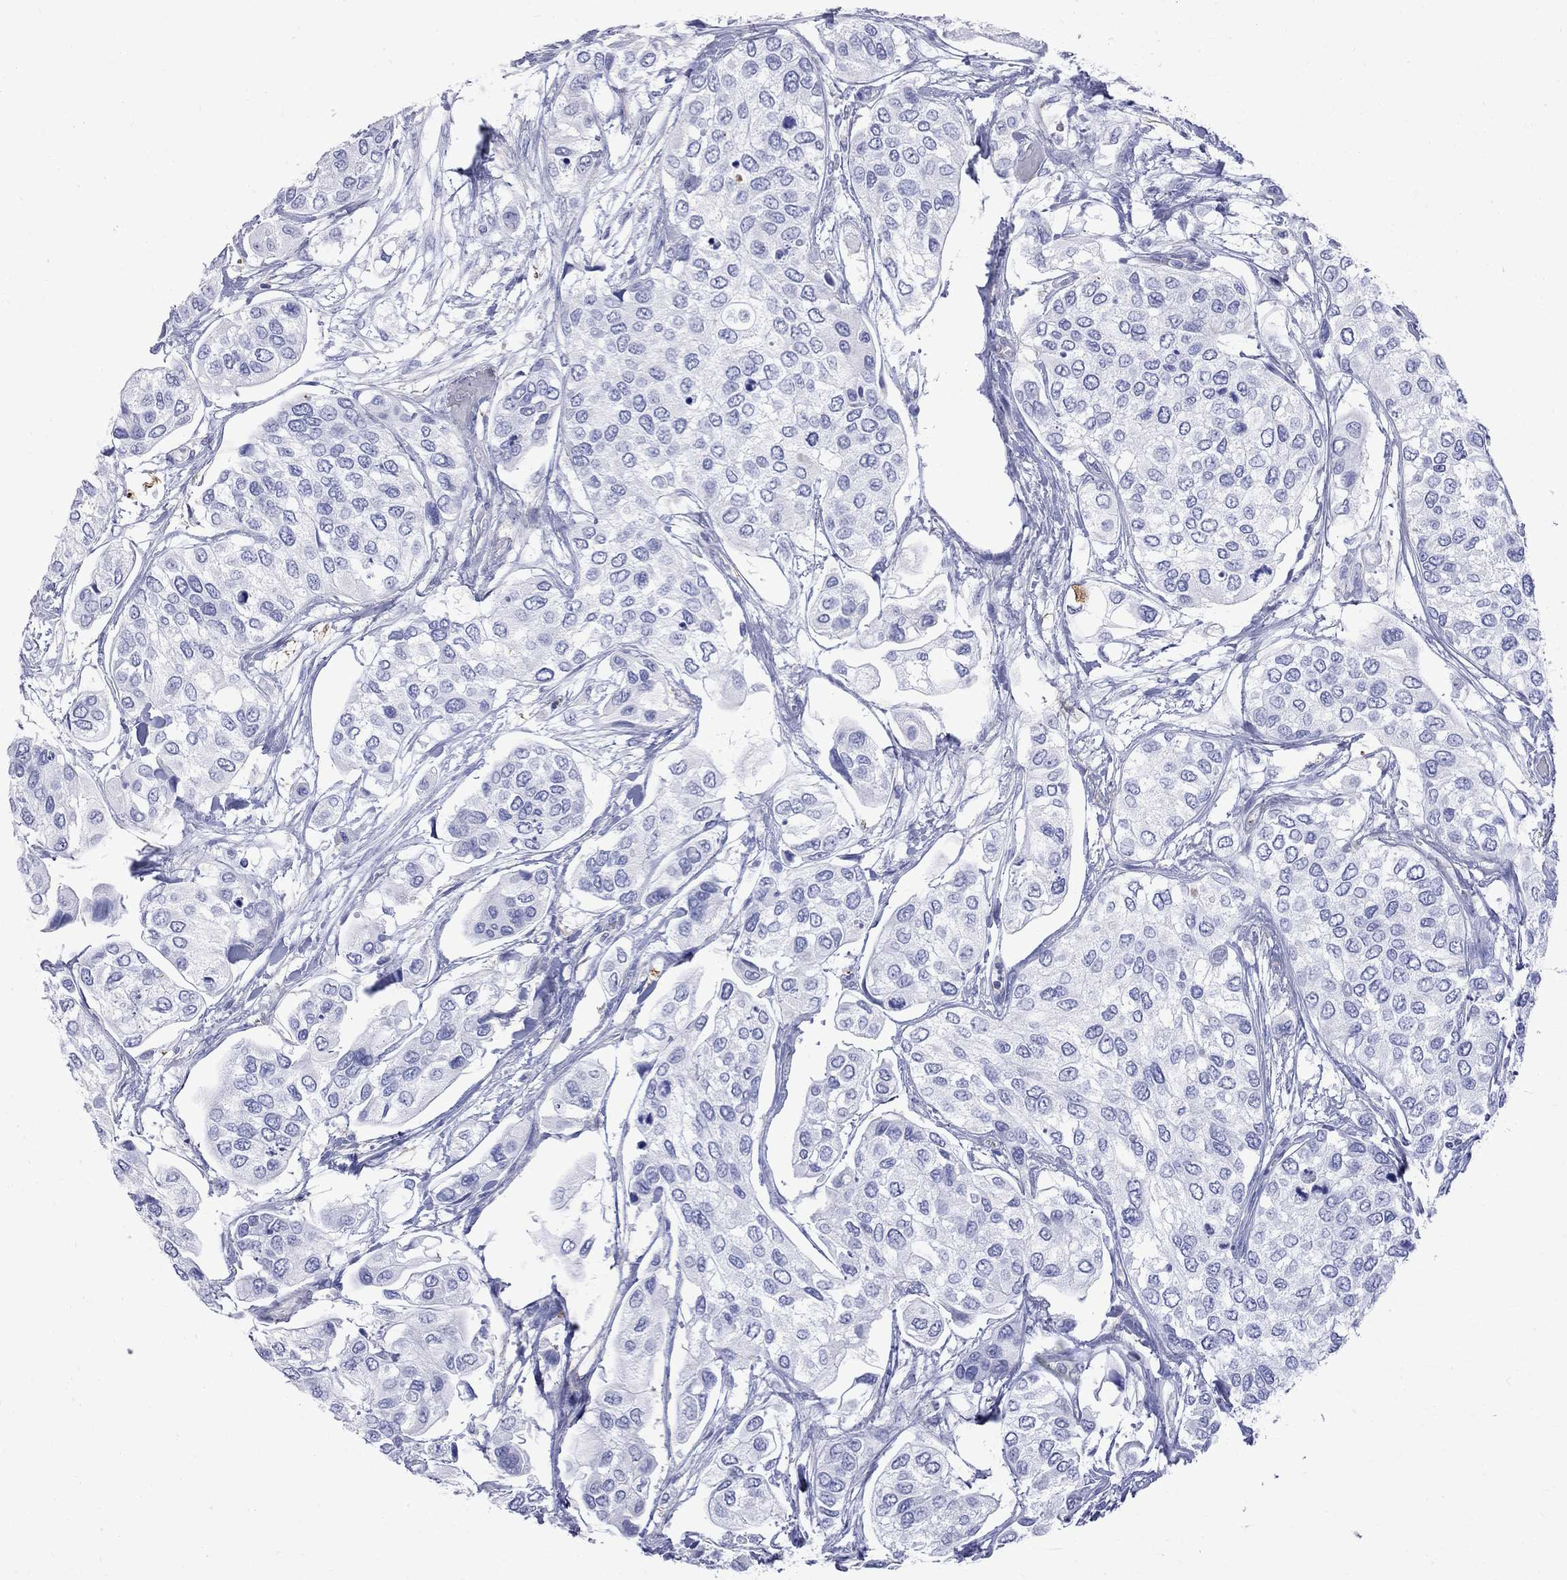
{"staining": {"intensity": "negative", "quantity": "none", "location": "none"}, "tissue": "urothelial cancer", "cell_type": "Tumor cells", "image_type": "cancer", "snomed": [{"axis": "morphology", "description": "Urothelial carcinoma, High grade"}, {"axis": "topography", "description": "Urinary bladder"}], "caption": "Immunohistochemistry (IHC) of high-grade urothelial carcinoma demonstrates no staining in tumor cells.", "gene": "S100A3", "patient": {"sex": "male", "age": 77}}